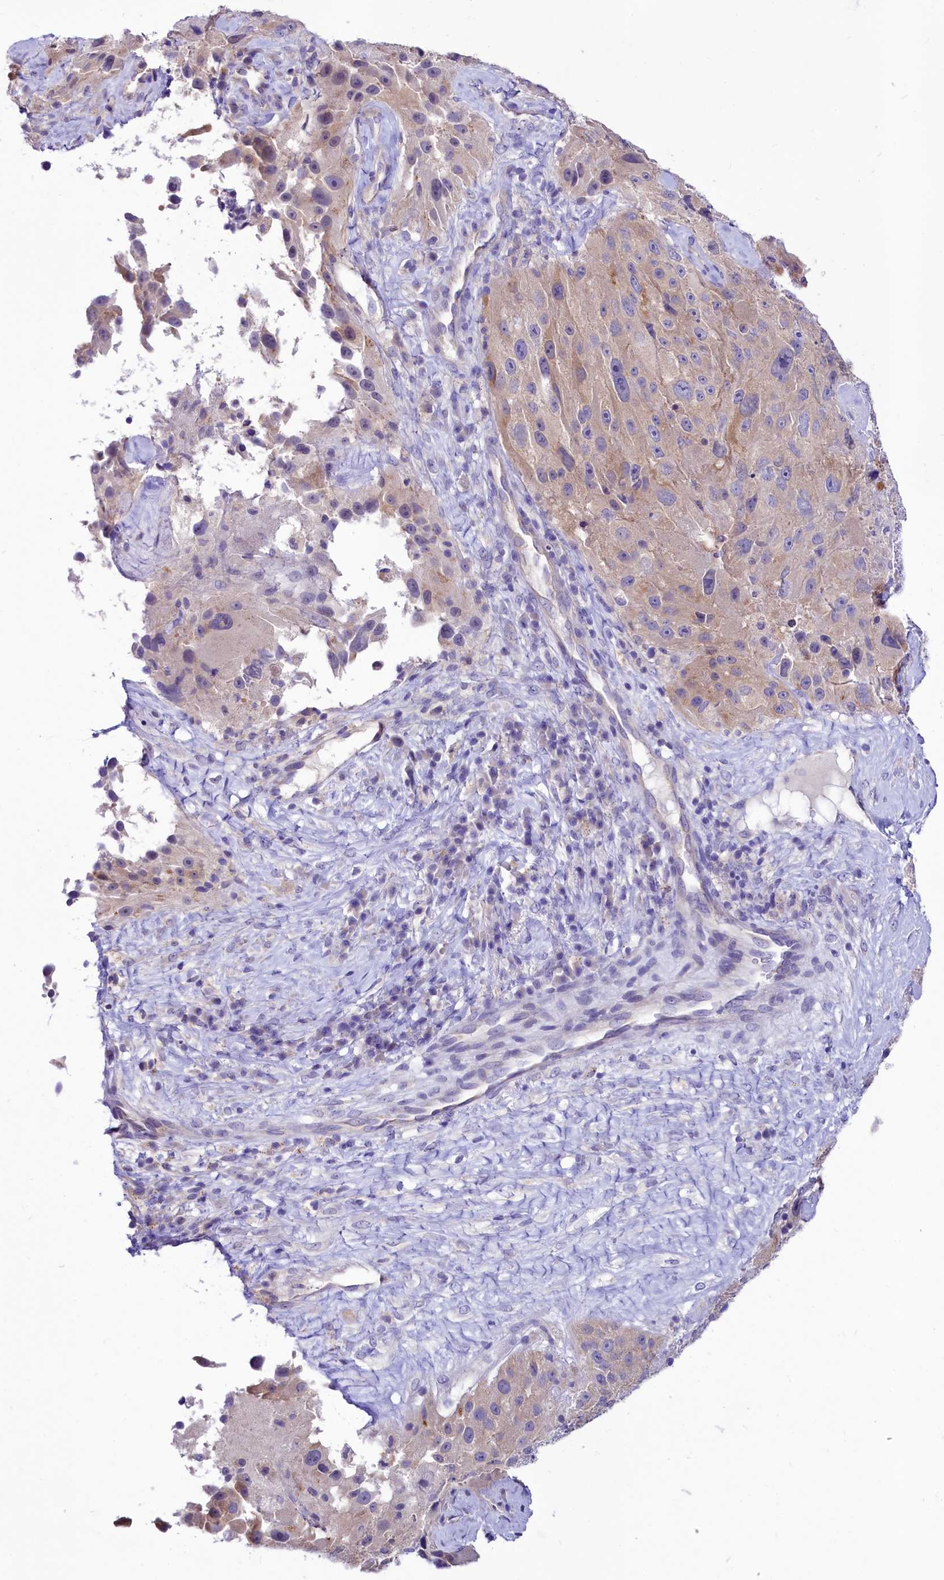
{"staining": {"intensity": "weak", "quantity": "25%-75%", "location": "cytoplasmic/membranous"}, "tissue": "melanoma", "cell_type": "Tumor cells", "image_type": "cancer", "snomed": [{"axis": "morphology", "description": "Malignant melanoma, Metastatic site"}, {"axis": "topography", "description": "Lymph node"}], "caption": "Protein expression analysis of human melanoma reveals weak cytoplasmic/membranous expression in approximately 25%-75% of tumor cells. (brown staining indicates protein expression, while blue staining denotes nuclei).", "gene": "ABHD5", "patient": {"sex": "male", "age": 62}}